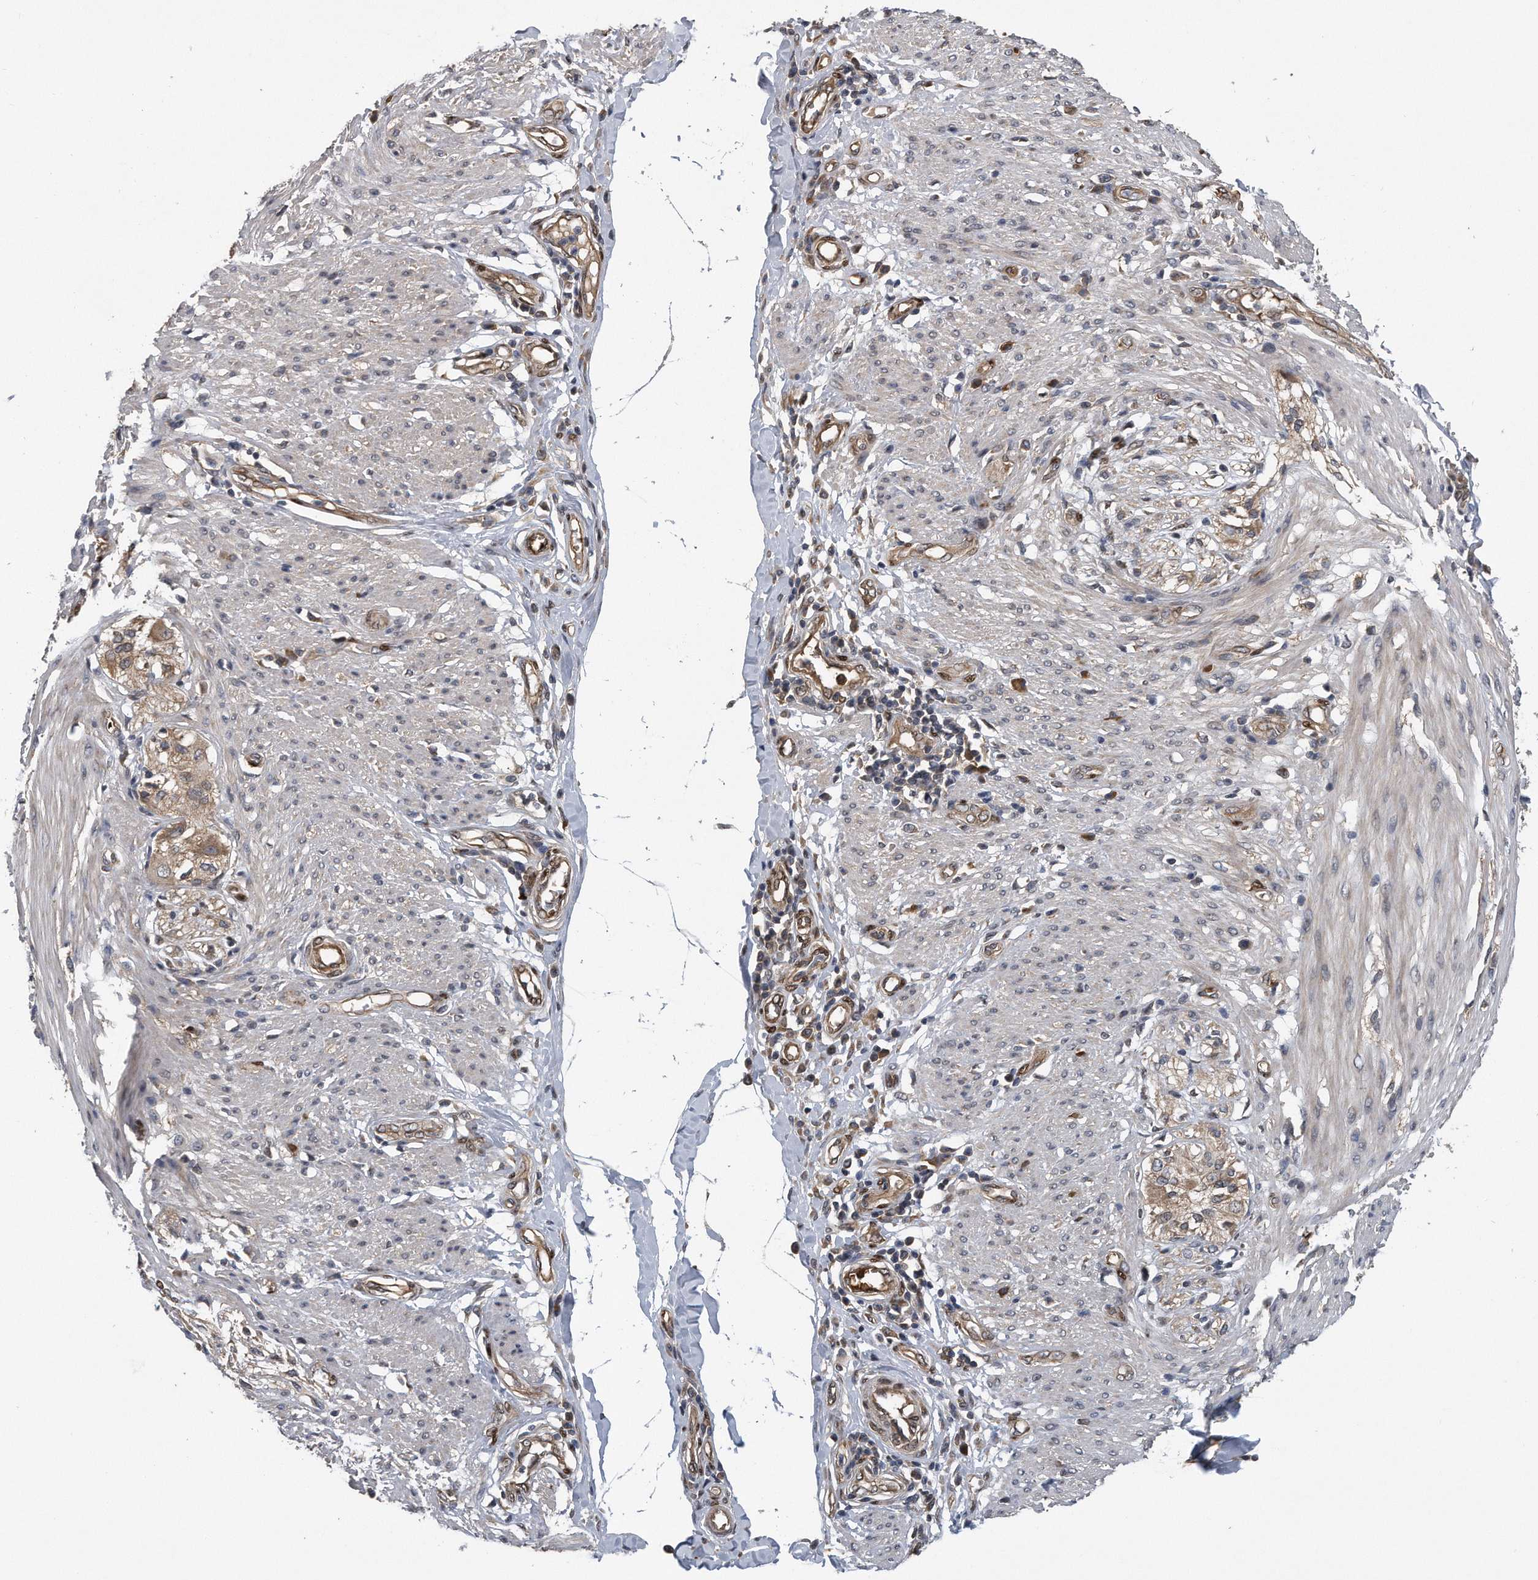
{"staining": {"intensity": "weak", "quantity": "25%-75%", "location": "cytoplasmic/membranous"}, "tissue": "smooth muscle", "cell_type": "Smooth muscle cells", "image_type": "normal", "snomed": [{"axis": "morphology", "description": "Normal tissue, NOS"}, {"axis": "morphology", "description": "Adenocarcinoma, NOS"}, {"axis": "topography", "description": "Colon"}, {"axis": "topography", "description": "Peripheral nerve tissue"}], "caption": "The image shows staining of normal smooth muscle, revealing weak cytoplasmic/membranous protein expression (brown color) within smooth muscle cells.", "gene": "ZNF79", "patient": {"sex": "male", "age": 14}}